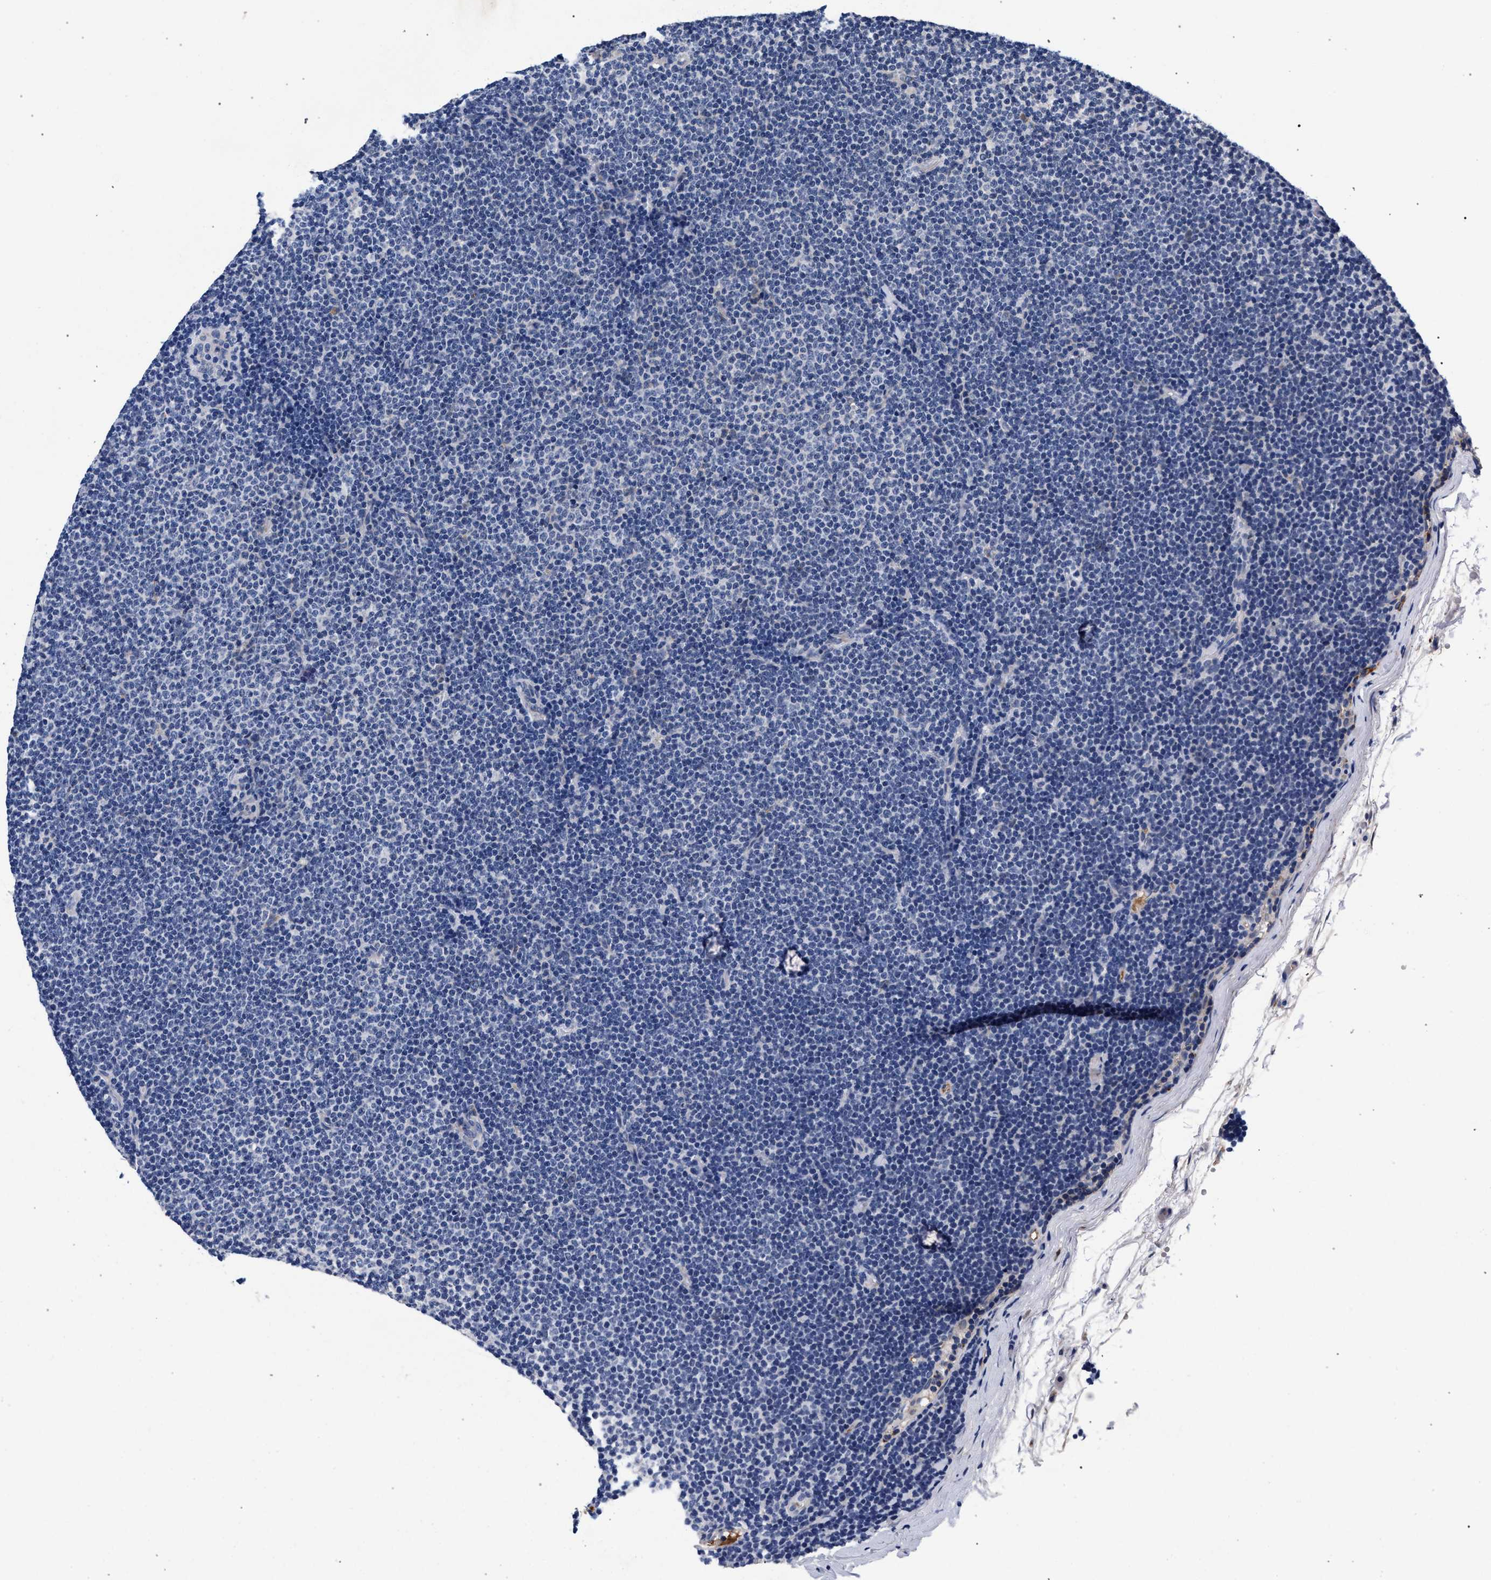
{"staining": {"intensity": "negative", "quantity": "none", "location": "none"}, "tissue": "lymphoma", "cell_type": "Tumor cells", "image_type": "cancer", "snomed": [{"axis": "morphology", "description": "Malignant lymphoma, non-Hodgkin's type, Low grade"}, {"axis": "topography", "description": "Lymph node"}], "caption": "IHC of lymphoma shows no expression in tumor cells.", "gene": "ACOX1", "patient": {"sex": "female", "age": 53}}